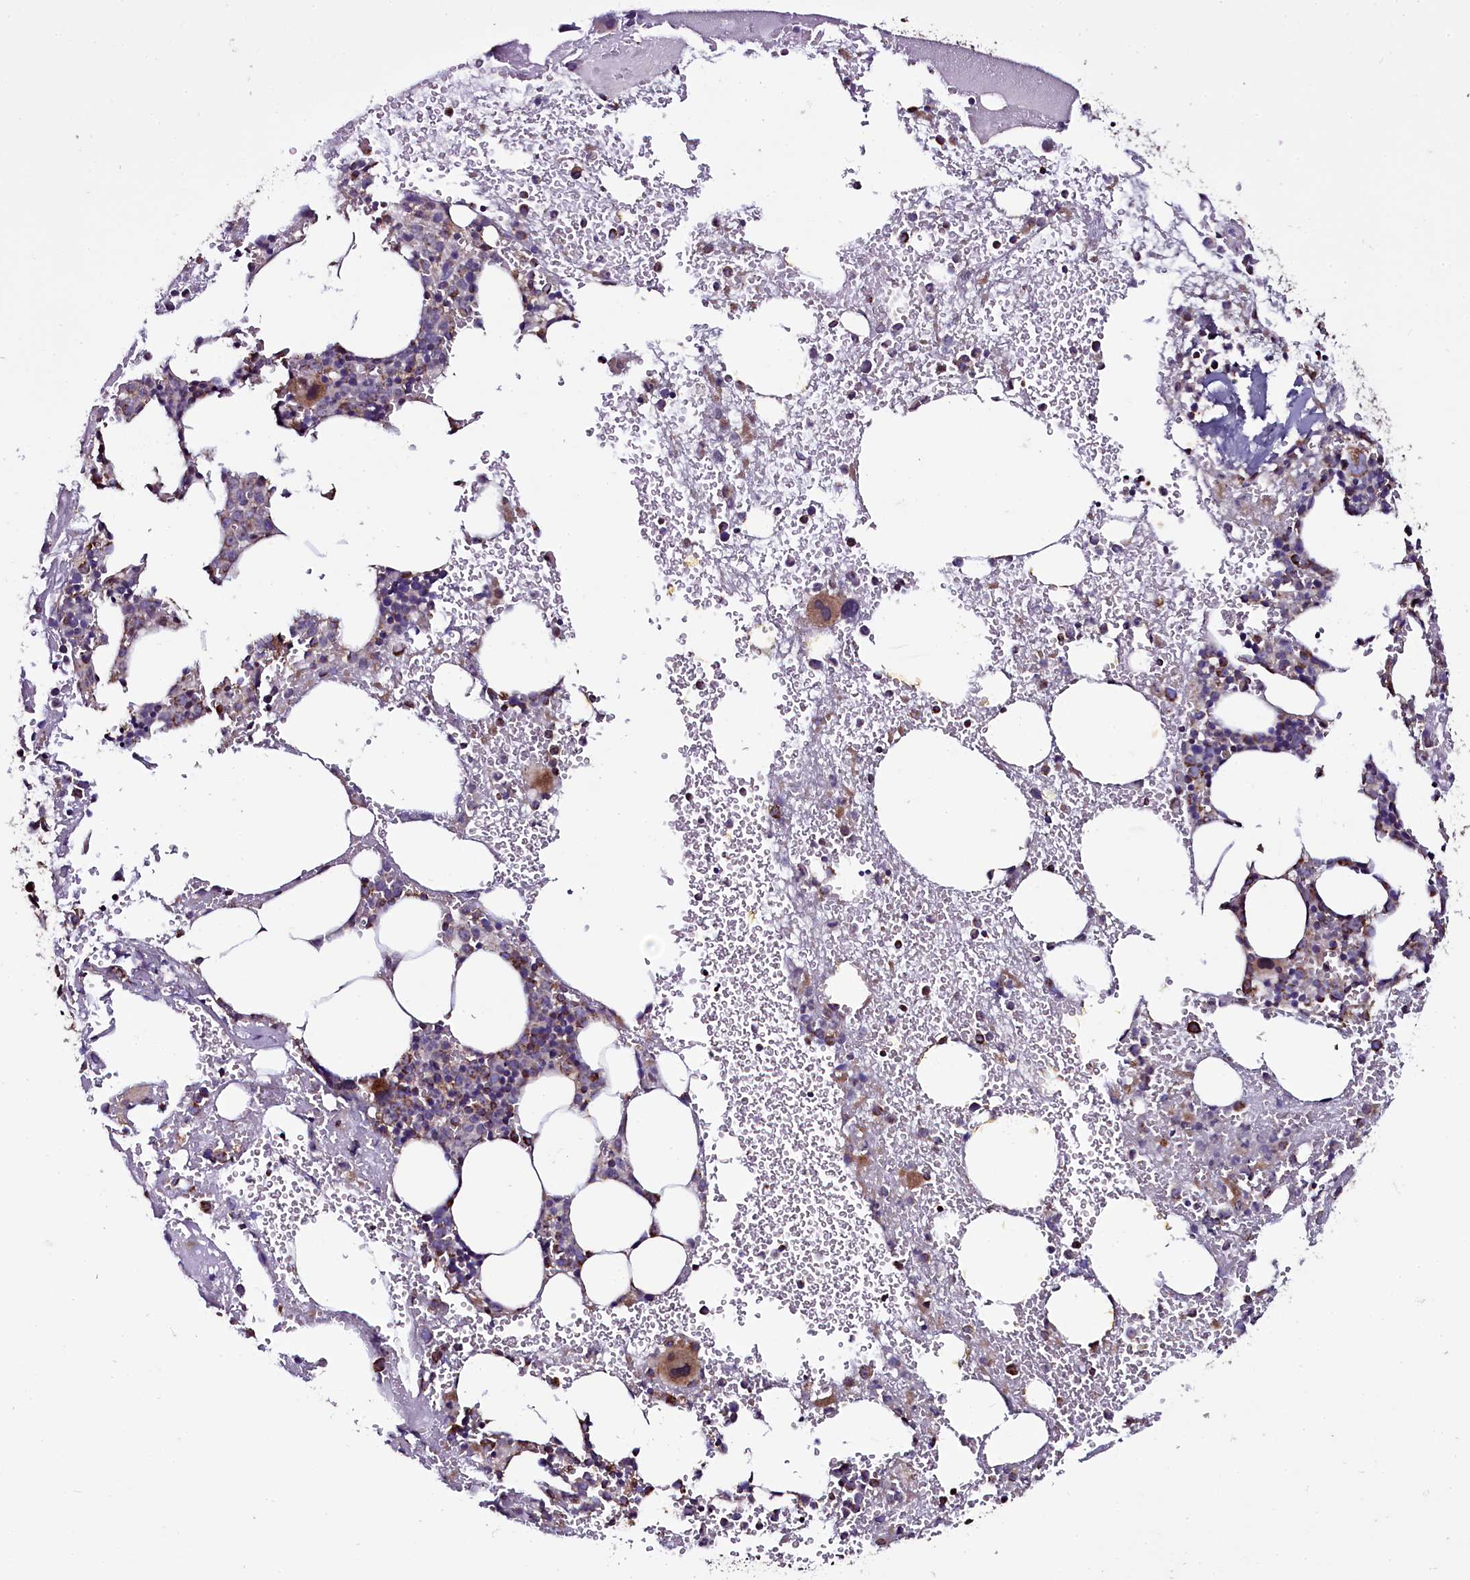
{"staining": {"intensity": "moderate", "quantity": ">75%", "location": "cytoplasmic/membranous"}, "tissue": "bone marrow", "cell_type": "Hematopoietic cells", "image_type": "normal", "snomed": [{"axis": "morphology", "description": "Normal tissue, NOS"}, {"axis": "topography", "description": "Bone marrow"}], "caption": "This photomicrograph displays unremarkable bone marrow stained with IHC to label a protein in brown. The cytoplasmic/membranous of hematopoietic cells show moderate positivity for the protein. Nuclei are counter-stained blue.", "gene": "NAA80", "patient": {"sex": "male", "age": 61}}